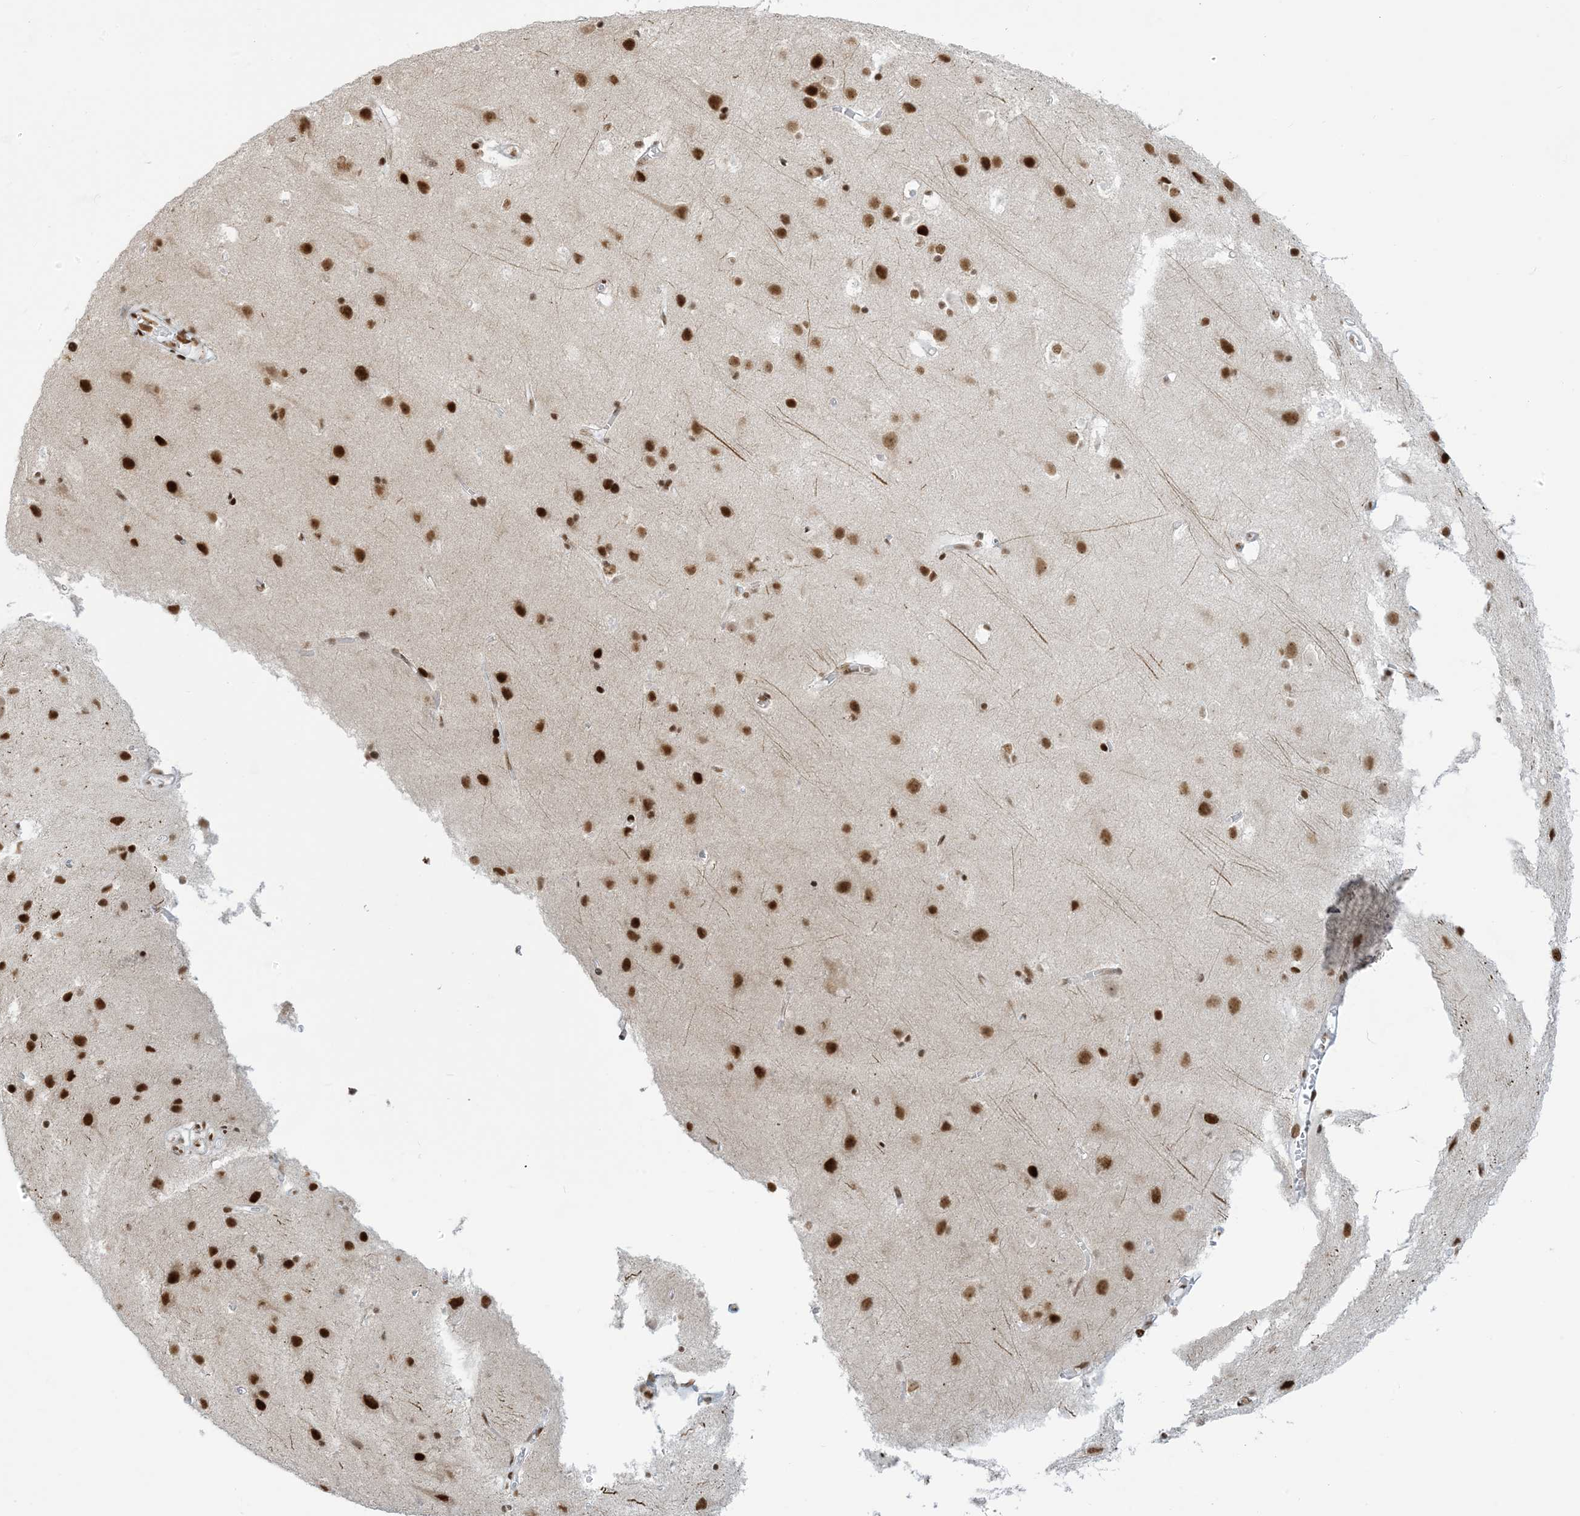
{"staining": {"intensity": "strong", "quantity": ">75%", "location": "nuclear"}, "tissue": "cerebral cortex", "cell_type": "Endothelial cells", "image_type": "normal", "snomed": [{"axis": "morphology", "description": "Normal tissue, NOS"}, {"axis": "topography", "description": "Cerebral cortex"}], "caption": "High-magnification brightfield microscopy of normal cerebral cortex stained with DAB (3,3'-diaminobenzidine) (brown) and counterstained with hematoxylin (blue). endothelial cells exhibit strong nuclear expression is appreciated in about>75% of cells.", "gene": "STAG1", "patient": {"sex": "male", "age": 54}}